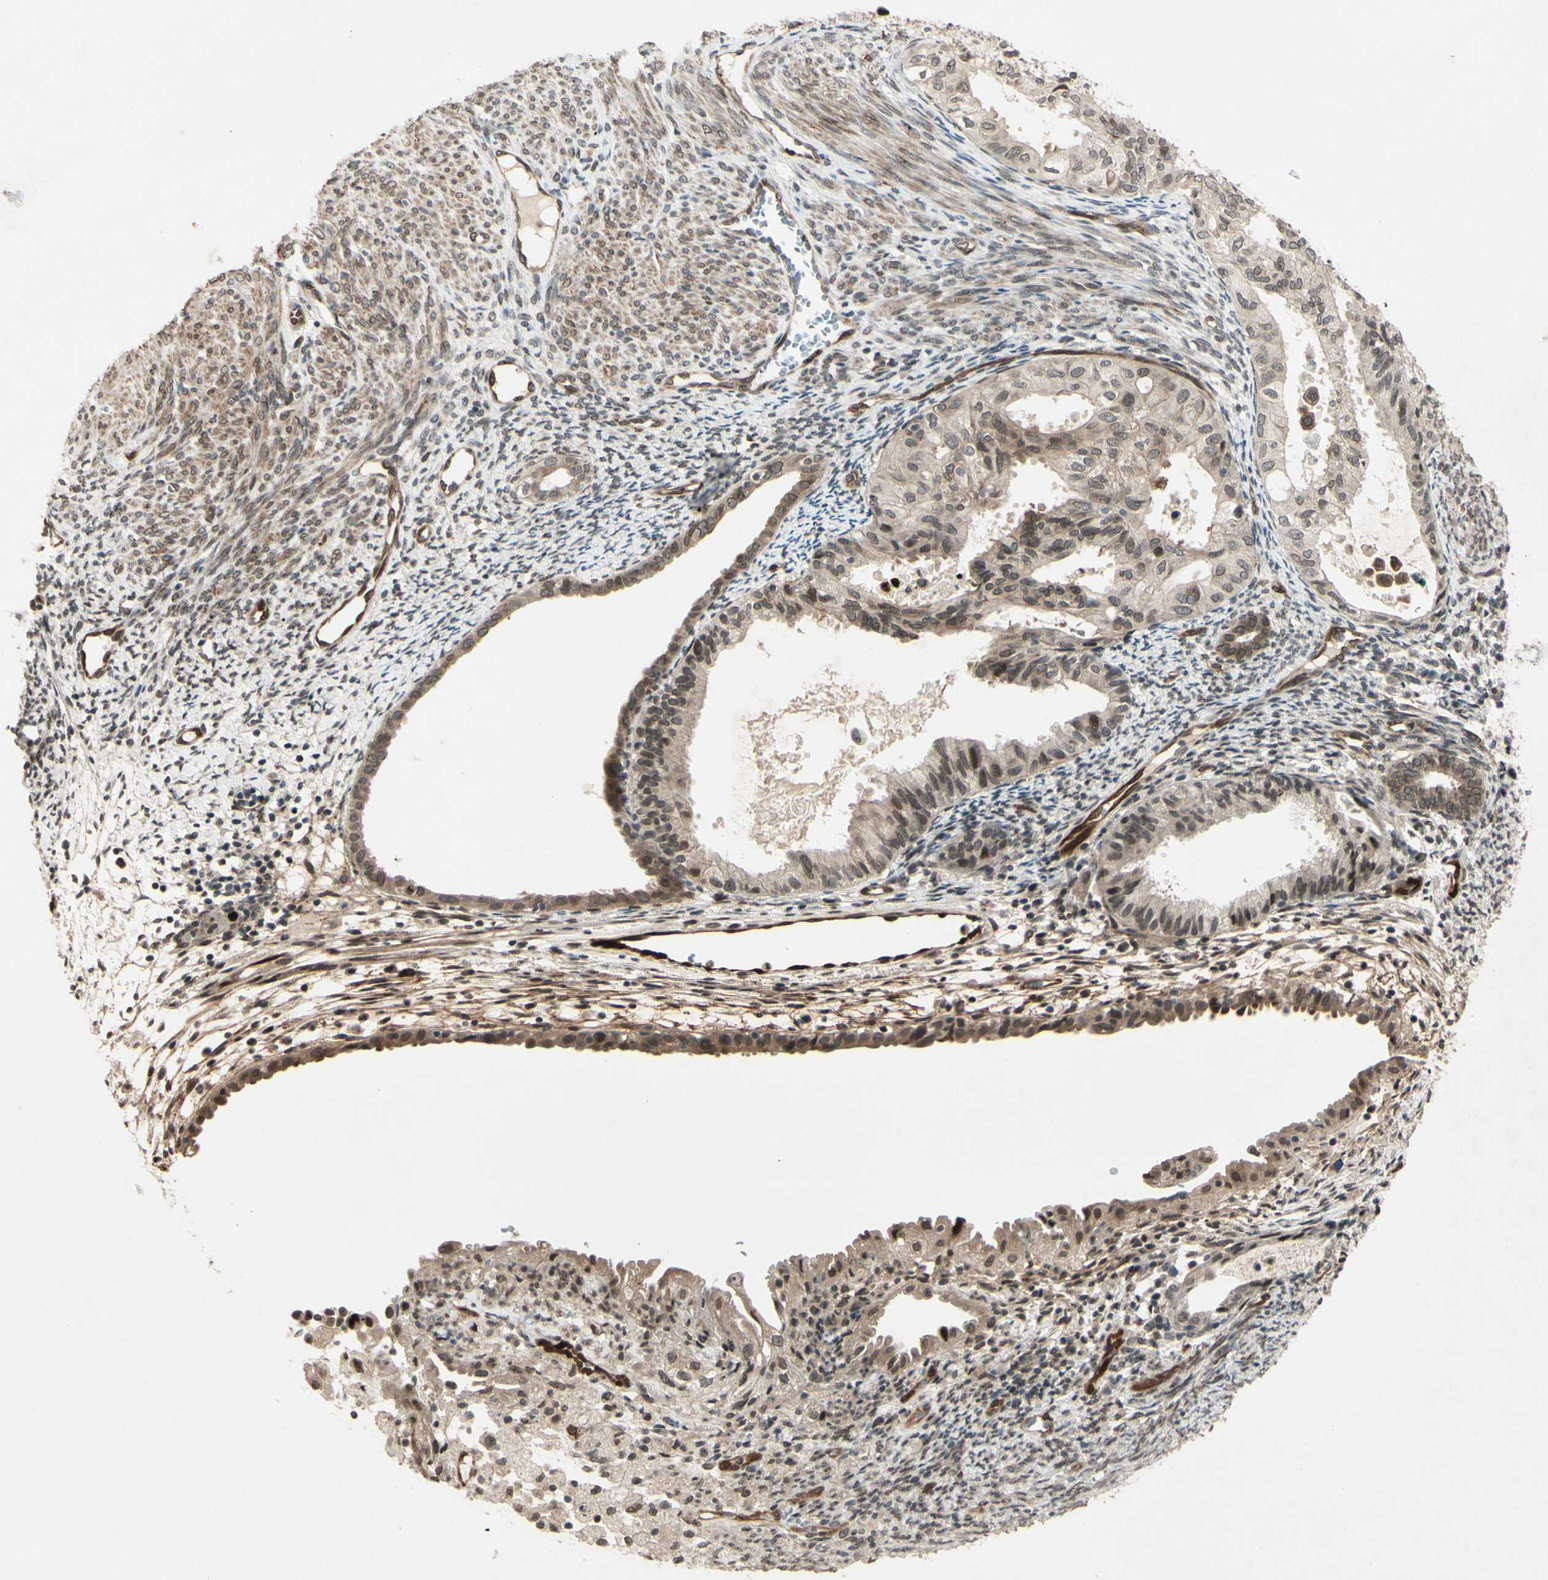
{"staining": {"intensity": "weak", "quantity": "25%-75%", "location": "cytoplasmic/membranous,nuclear"}, "tissue": "cervical cancer", "cell_type": "Tumor cells", "image_type": "cancer", "snomed": [{"axis": "morphology", "description": "Normal tissue, NOS"}, {"axis": "morphology", "description": "Adenocarcinoma, NOS"}, {"axis": "topography", "description": "Cervix"}, {"axis": "topography", "description": "Endometrium"}], "caption": "This micrograph exhibits IHC staining of human cervical cancer (adenocarcinoma), with low weak cytoplasmic/membranous and nuclear expression in approximately 25%-75% of tumor cells.", "gene": "MLF2", "patient": {"sex": "female", "age": 86}}